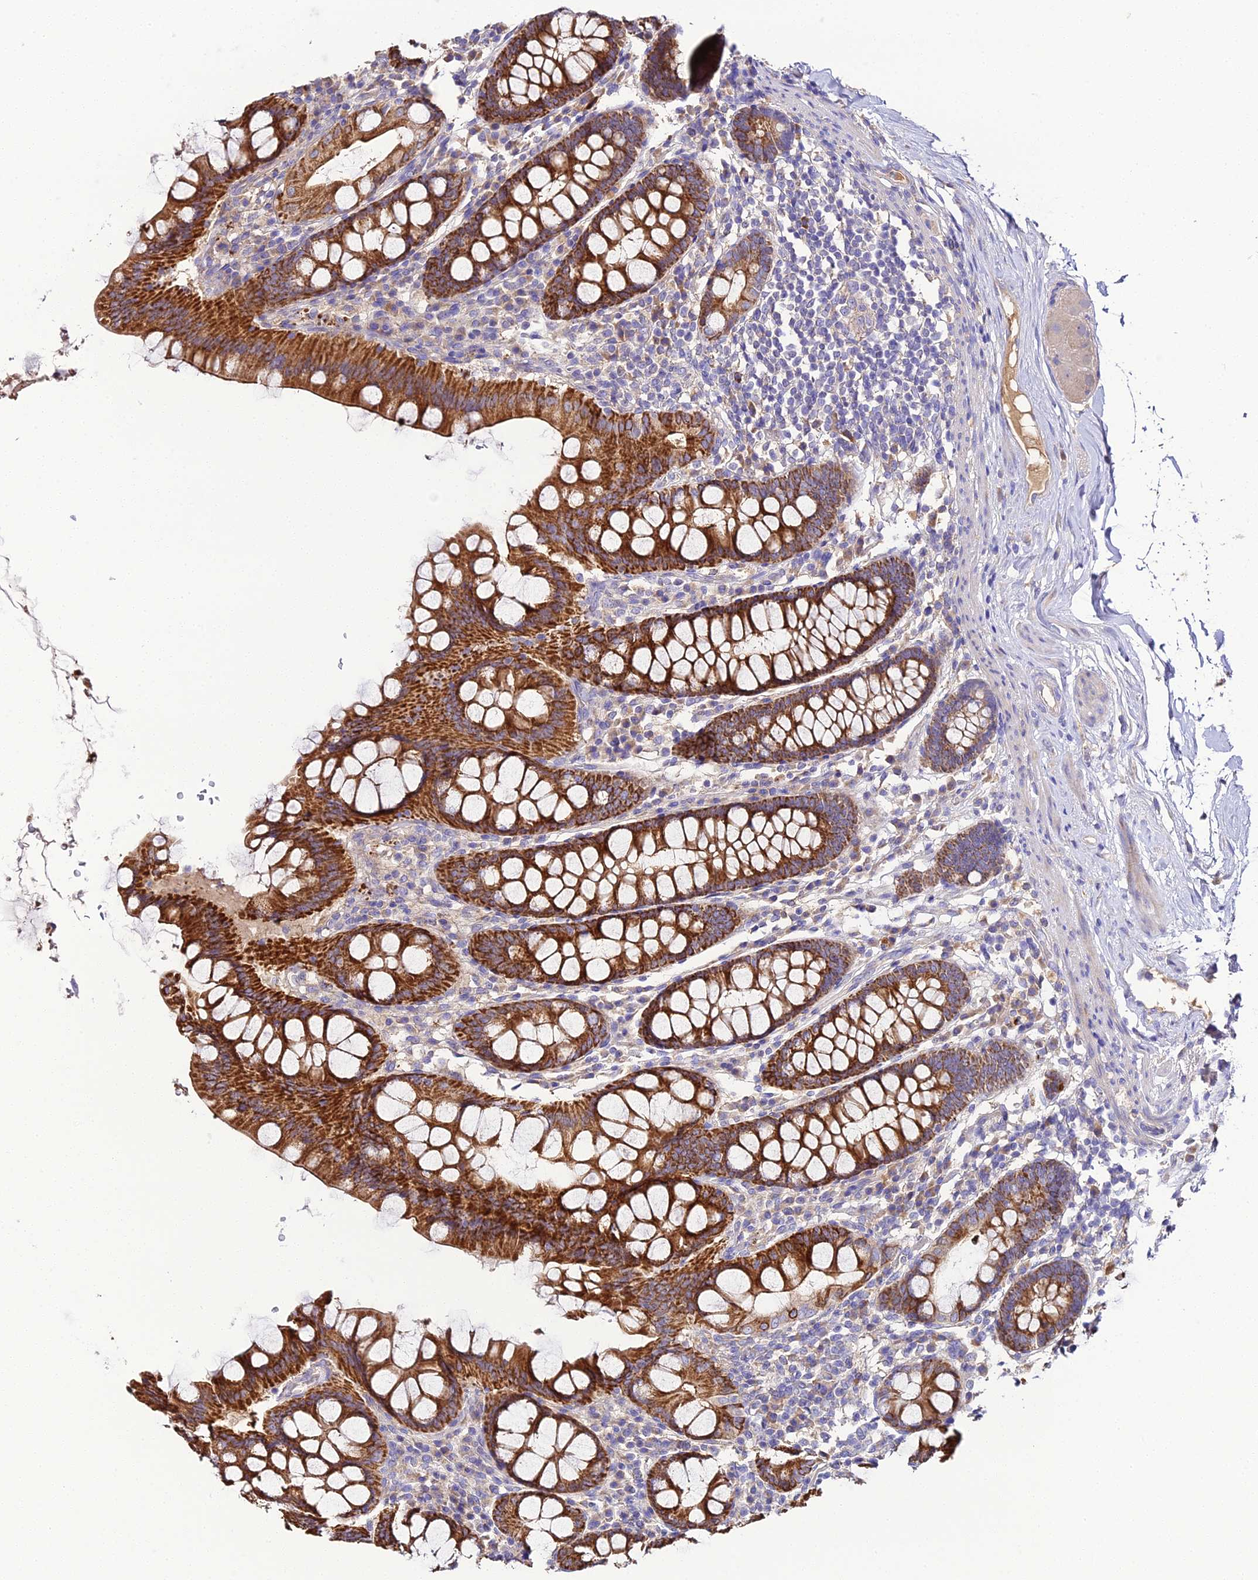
{"staining": {"intensity": "moderate", "quantity": "25%-75%", "location": "cytoplasmic/membranous"}, "tissue": "colon", "cell_type": "Endothelial cells", "image_type": "normal", "snomed": [{"axis": "morphology", "description": "Normal tissue, NOS"}, {"axis": "topography", "description": "Colon"}], "caption": "Immunohistochemical staining of benign human colon displays medium levels of moderate cytoplasmic/membranous positivity in approximately 25%-75% of endothelial cells.", "gene": "SCX", "patient": {"sex": "female", "age": 79}}